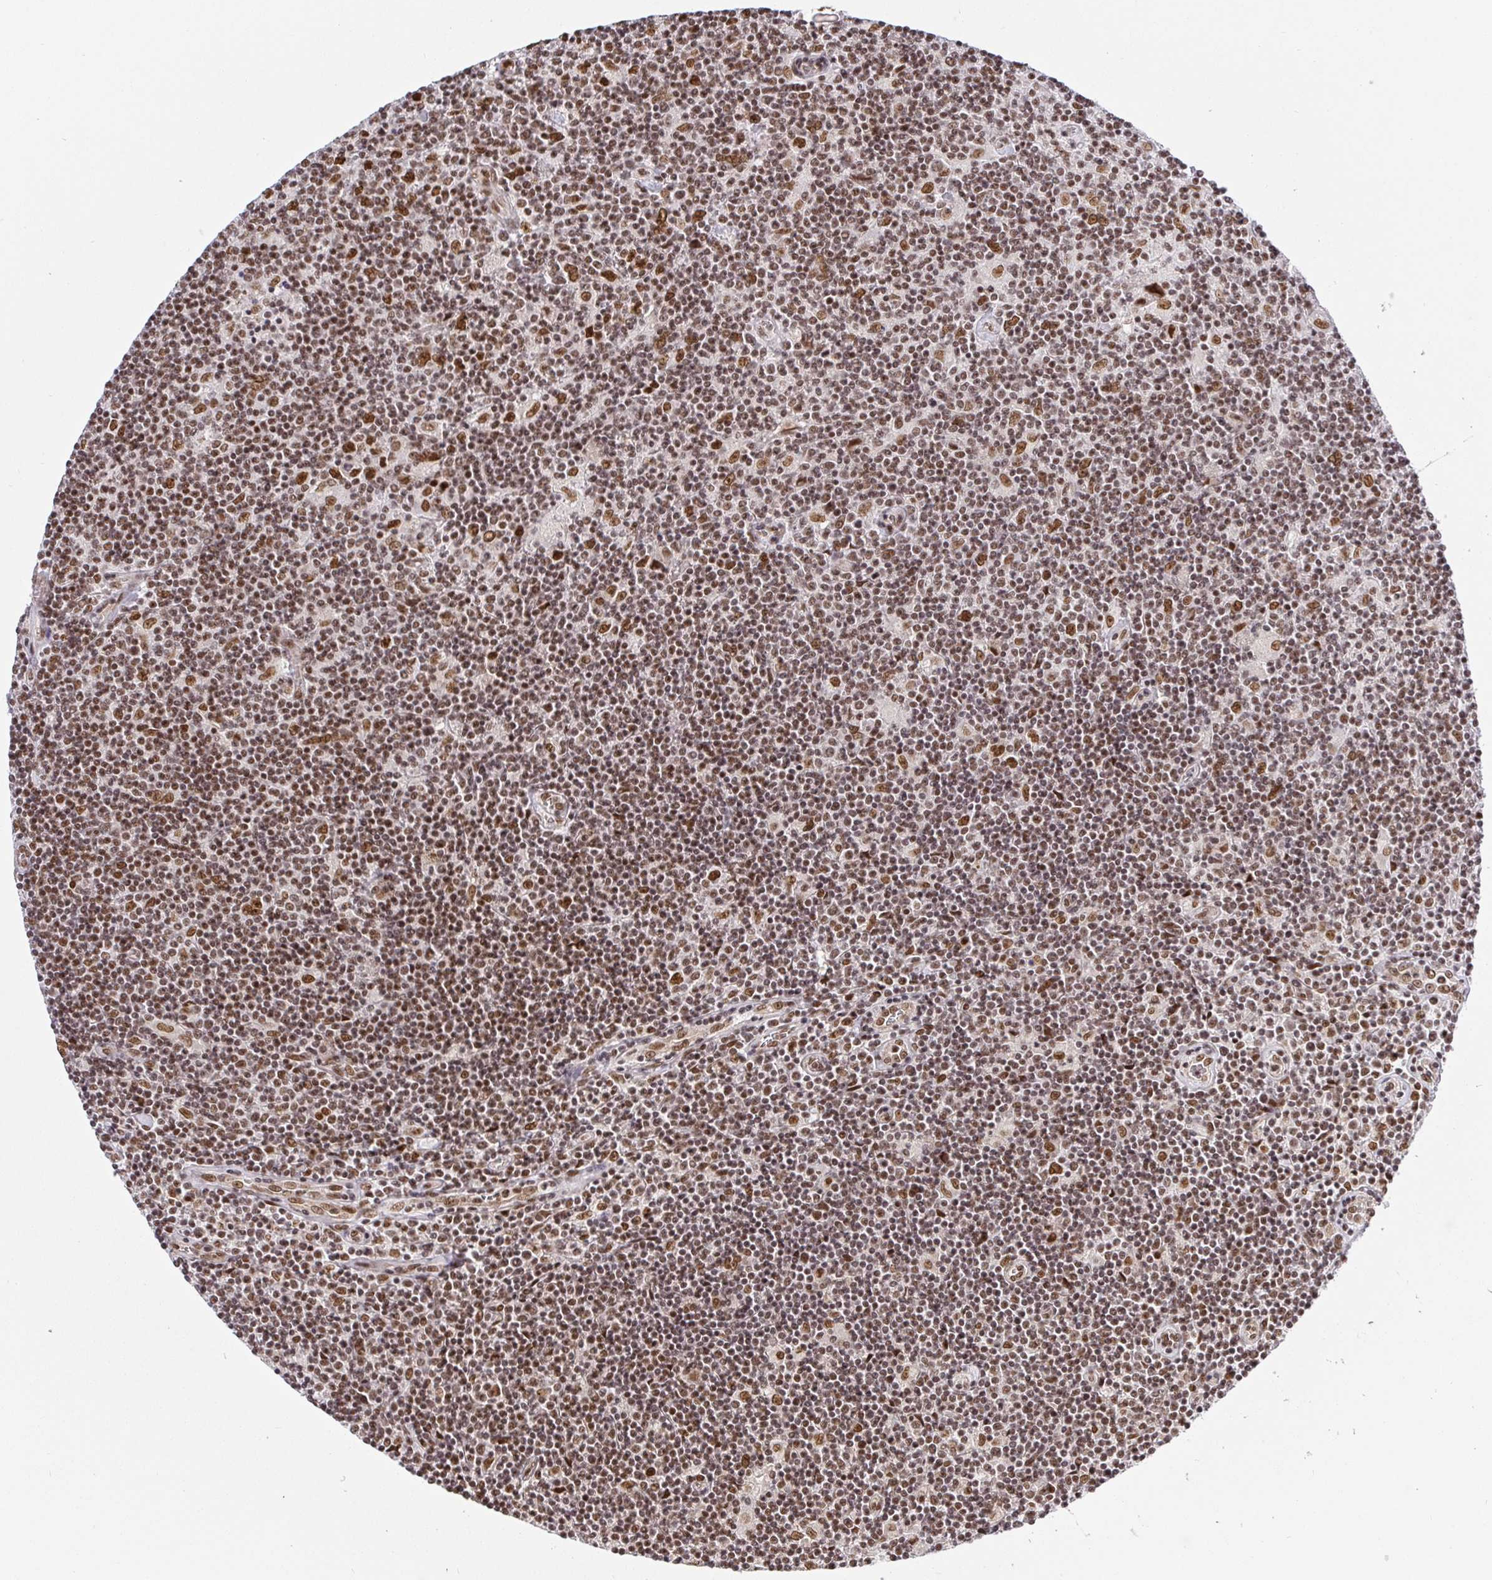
{"staining": {"intensity": "moderate", "quantity": ">75%", "location": "nuclear"}, "tissue": "lymphoma", "cell_type": "Tumor cells", "image_type": "cancer", "snomed": [{"axis": "morphology", "description": "Hodgkin's disease, NOS"}, {"axis": "topography", "description": "Lymph node"}], "caption": "Human Hodgkin's disease stained with a protein marker demonstrates moderate staining in tumor cells.", "gene": "USF1", "patient": {"sex": "male", "age": 40}}